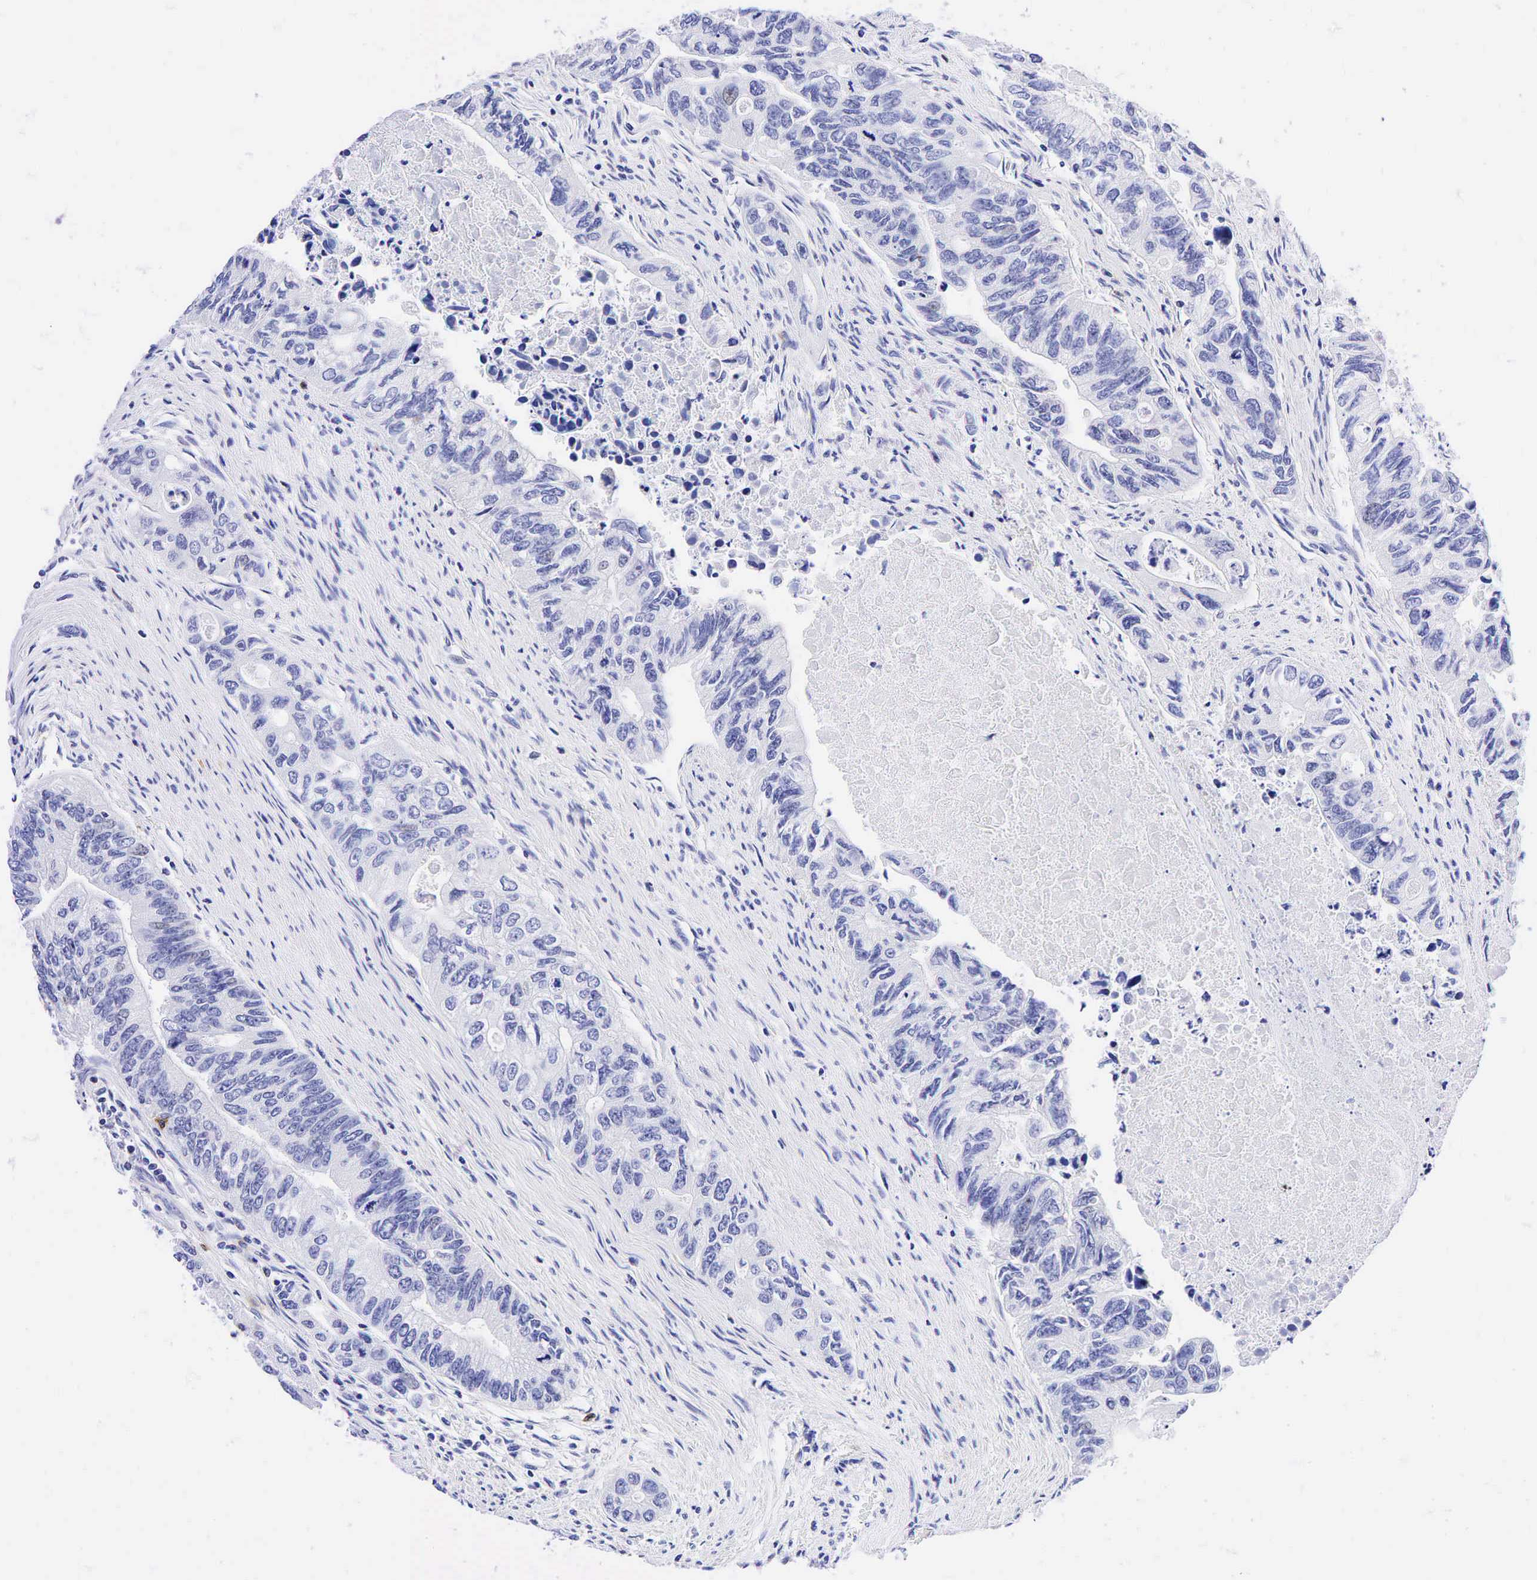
{"staining": {"intensity": "negative", "quantity": "none", "location": "none"}, "tissue": "colorectal cancer", "cell_type": "Tumor cells", "image_type": "cancer", "snomed": [{"axis": "morphology", "description": "Adenocarcinoma, NOS"}, {"axis": "topography", "description": "Colon"}], "caption": "IHC micrograph of colorectal cancer stained for a protein (brown), which exhibits no expression in tumor cells.", "gene": "TNFRSF8", "patient": {"sex": "female", "age": 11}}